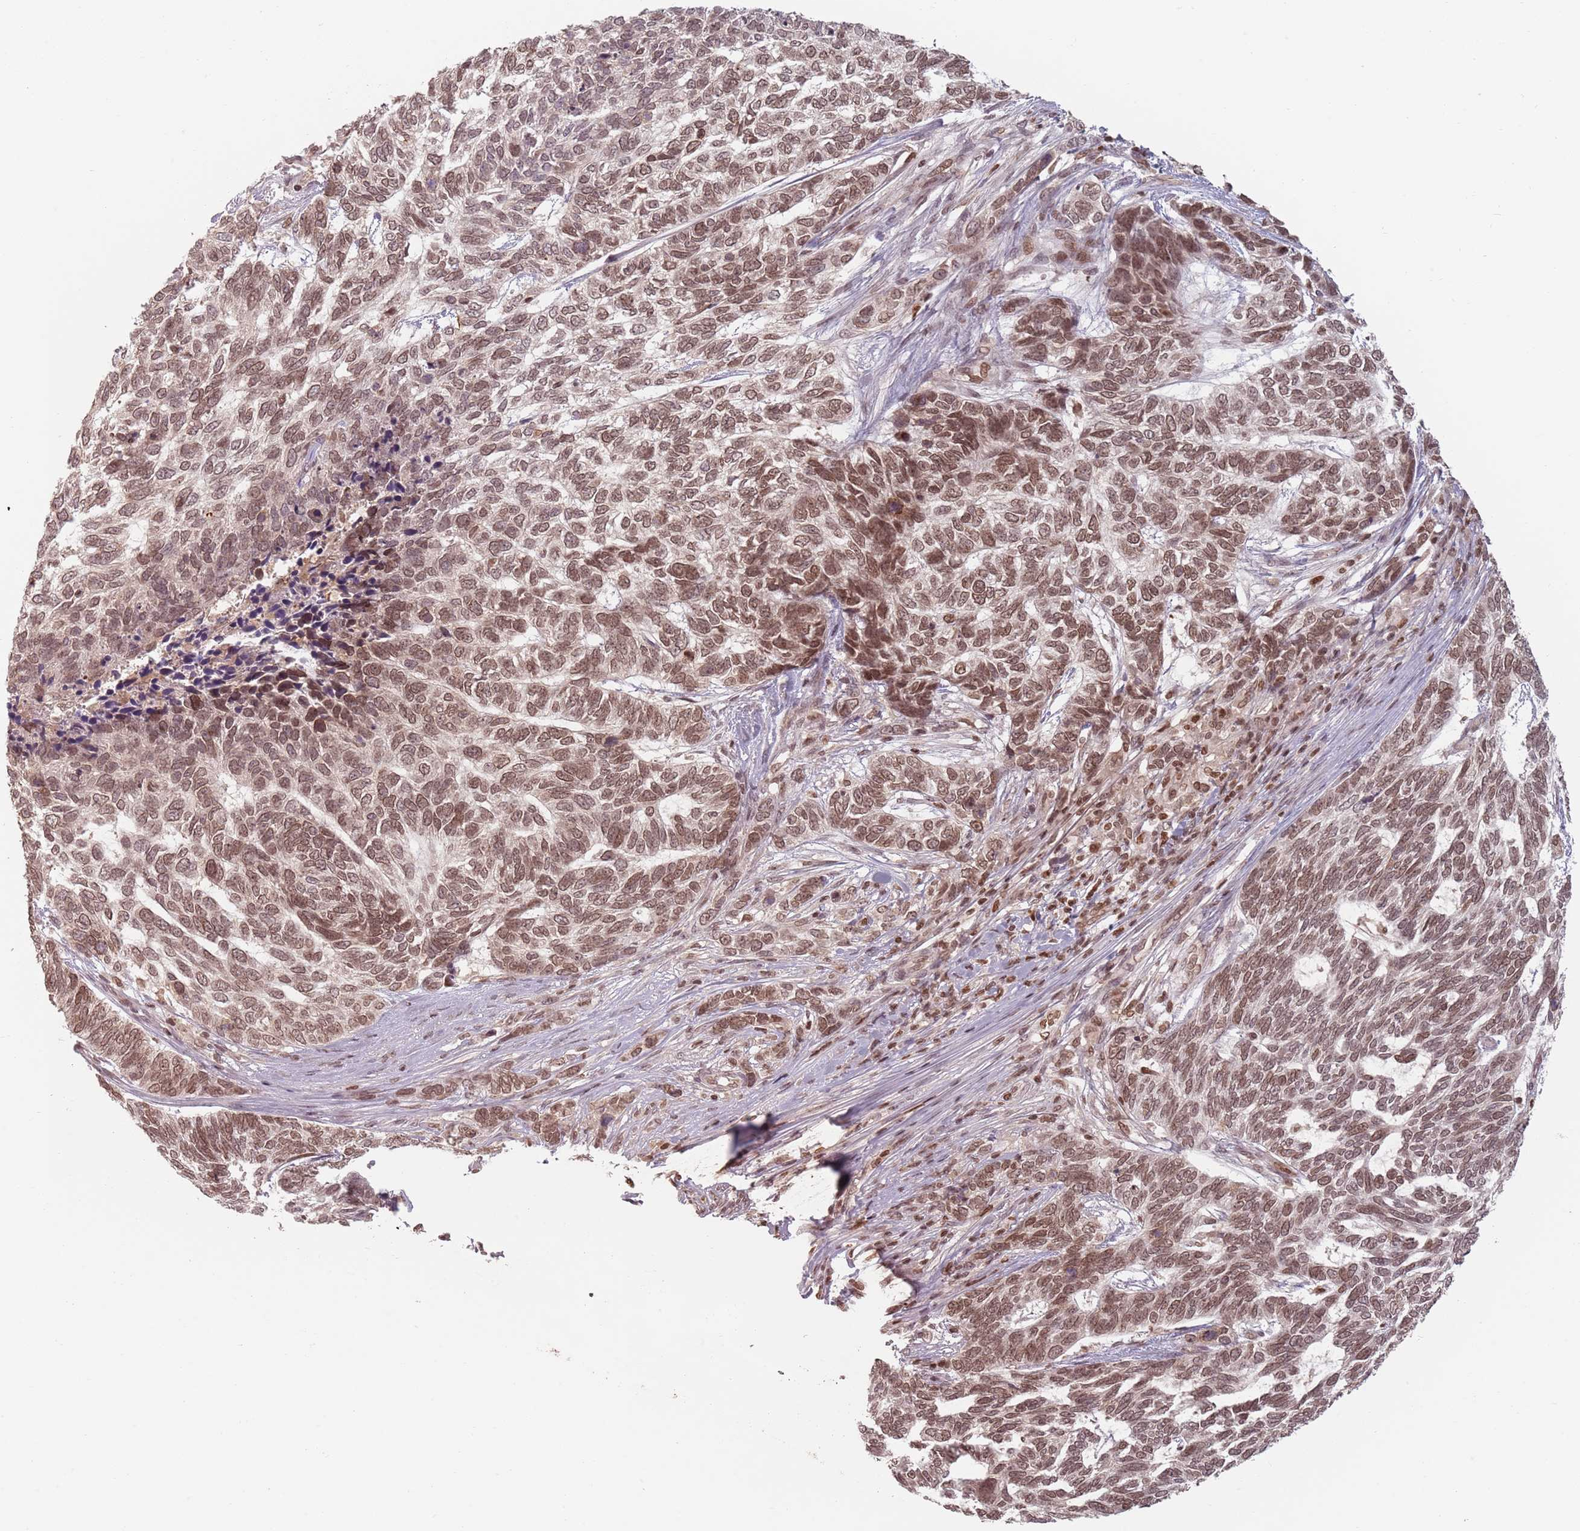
{"staining": {"intensity": "moderate", "quantity": ">75%", "location": "cytoplasmic/membranous,nuclear"}, "tissue": "skin cancer", "cell_type": "Tumor cells", "image_type": "cancer", "snomed": [{"axis": "morphology", "description": "Basal cell carcinoma"}, {"axis": "topography", "description": "Skin"}], "caption": "Immunohistochemical staining of human skin cancer (basal cell carcinoma) shows moderate cytoplasmic/membranous and nuclear protein expression in approximately >75% of tumor cells.", "gene": "NUP50", "patient": {"sex": "female", "age": 65}}